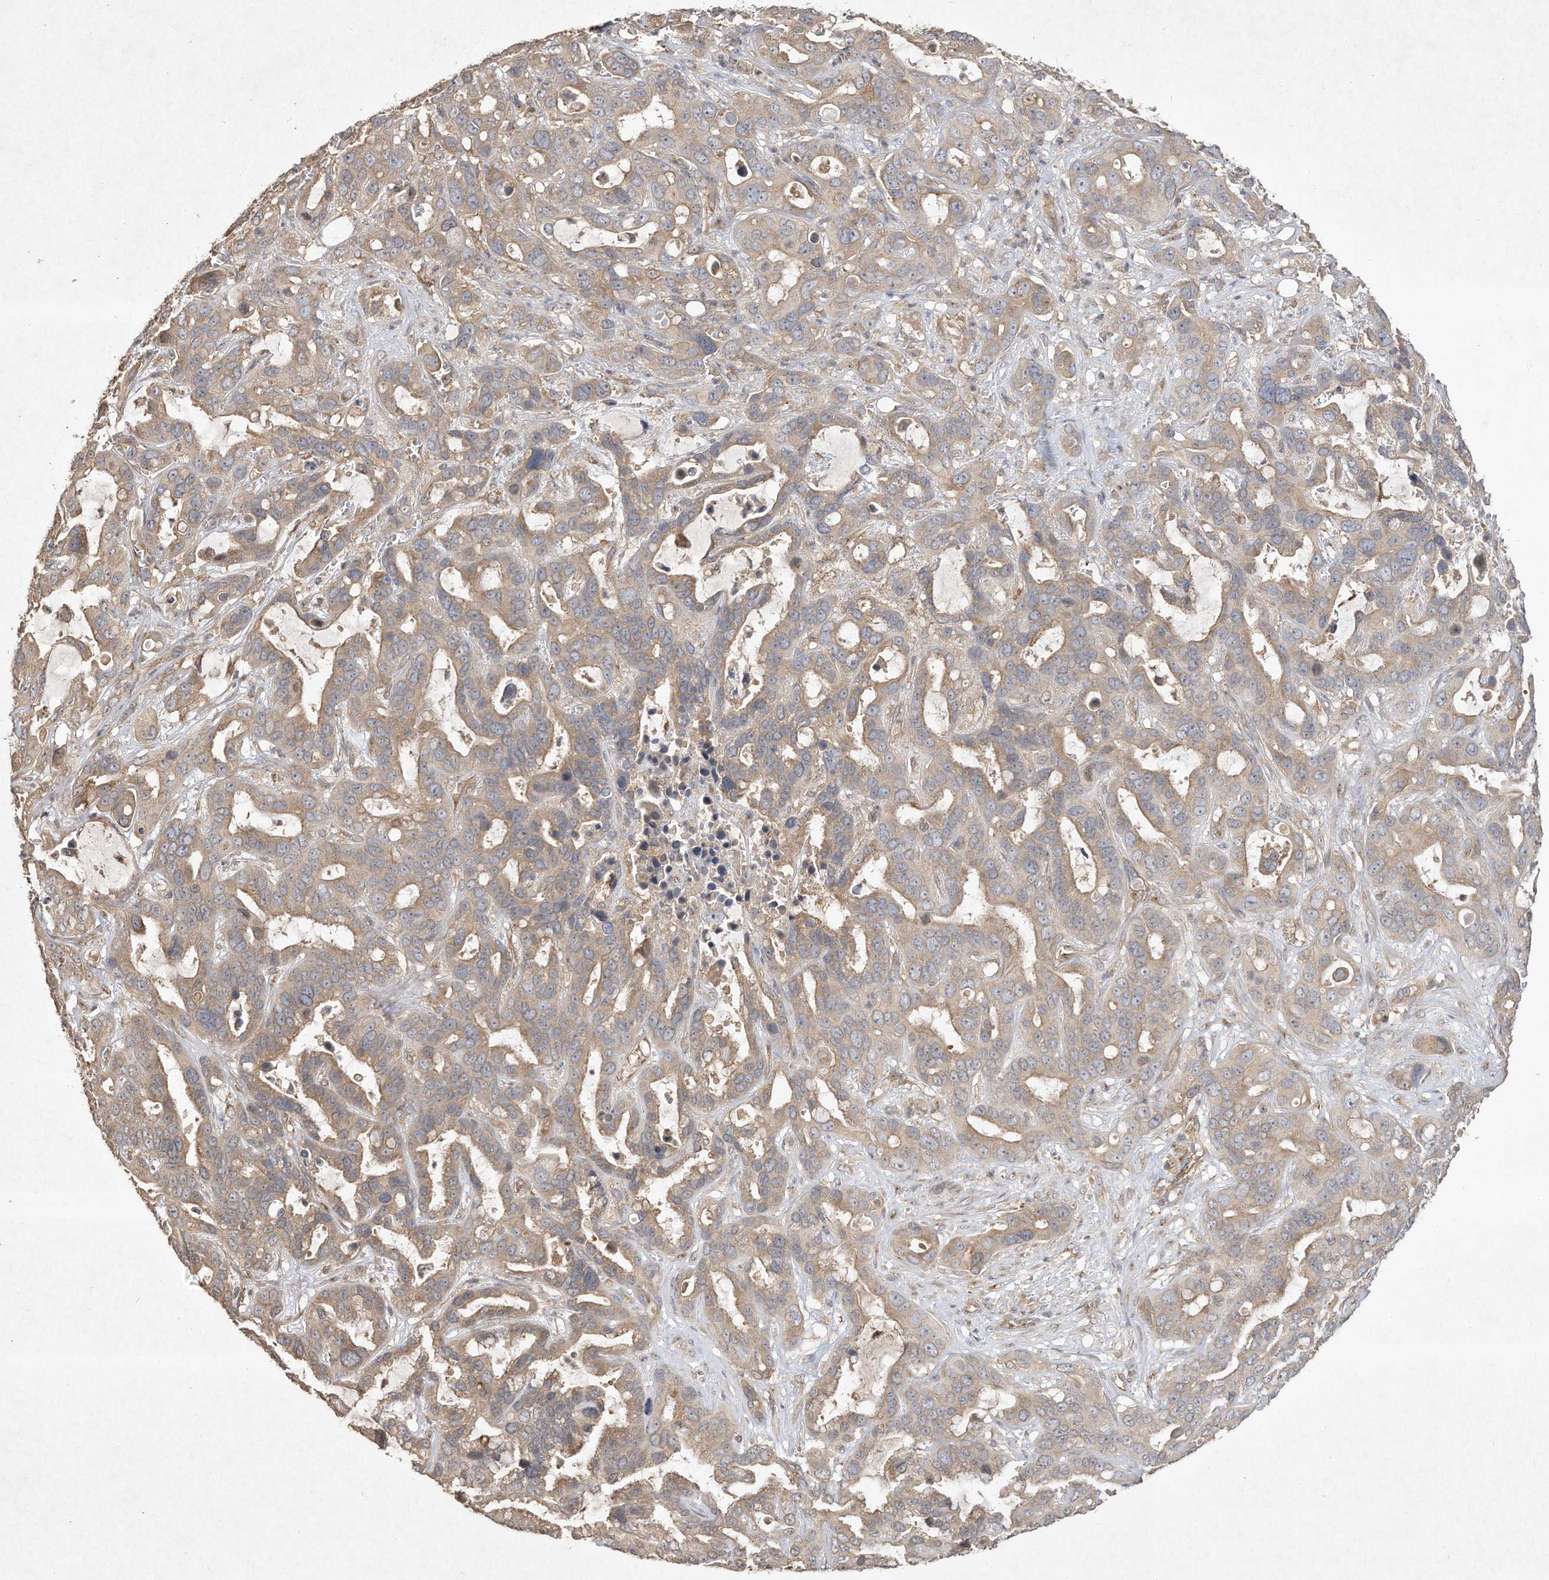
{"staining": {"intensity": "moderate", "quantity": "25%-75%", "location": "cytoplasmic/membranous"}, "tissue": "liver cancer", "cell_type": "Tumor cells", "image_type": "cancer", "snomed": [{"axis": "morphology", "description": "Cholangiocarcinoma"}, {"axis": "topography", "description": "Liver"}], "caption": "Moderate cytoplasmic/membranous protein expression is identified in approximately 25%-75% of tumor cells in cholangiocarcinoma (liver). (DAB (3,3'-diaminobenzidine) IHC, brown staining for protein, blue staining for nuclei).", "gene": "DYNC1I2", "patient": {"sex": "female", "age": 65}}